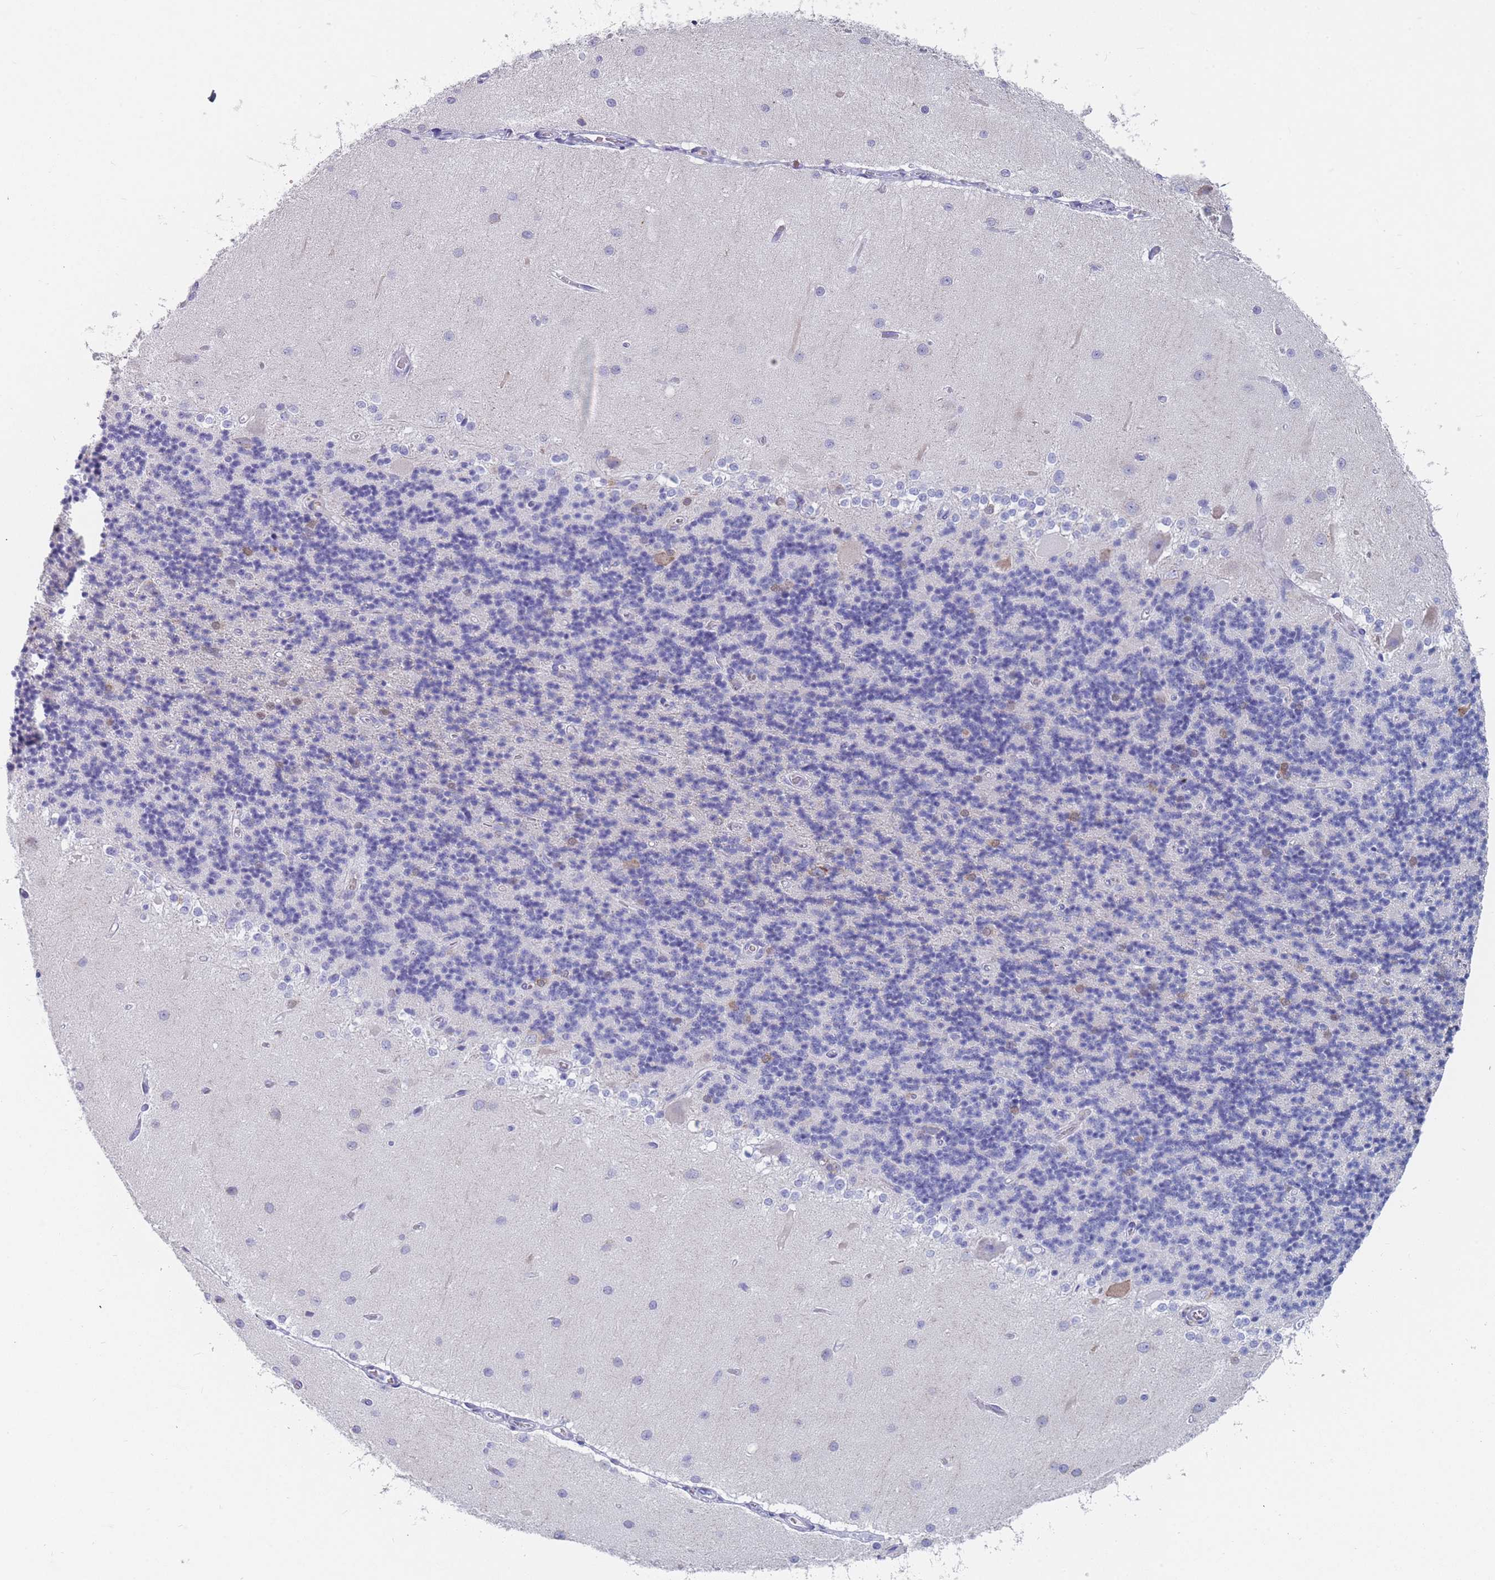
{"staining": {"intensity": "negative", "quantity": "none", "location": "none"}, "tissue": "cerebellum", "cell_type": "Cells in granular layer", "image_type": "normal", "snomed": [{"axis": "morphology", "description": "Normal tissue, NOS"}, {"axis": "topography", "description": "Cerebellum"}], "caption": "Immunohistochemical staining of unremarkable cerebellum shows no significant expression in cells in granular layer. (Stains: DAB immunohistochemistry (IHC) with hematoxylin counter stain, Microscopy: brightfield microscopy at high magnification).", "gene": "ST8SIA5", "patient": {"sex": "female", "age": 29}}